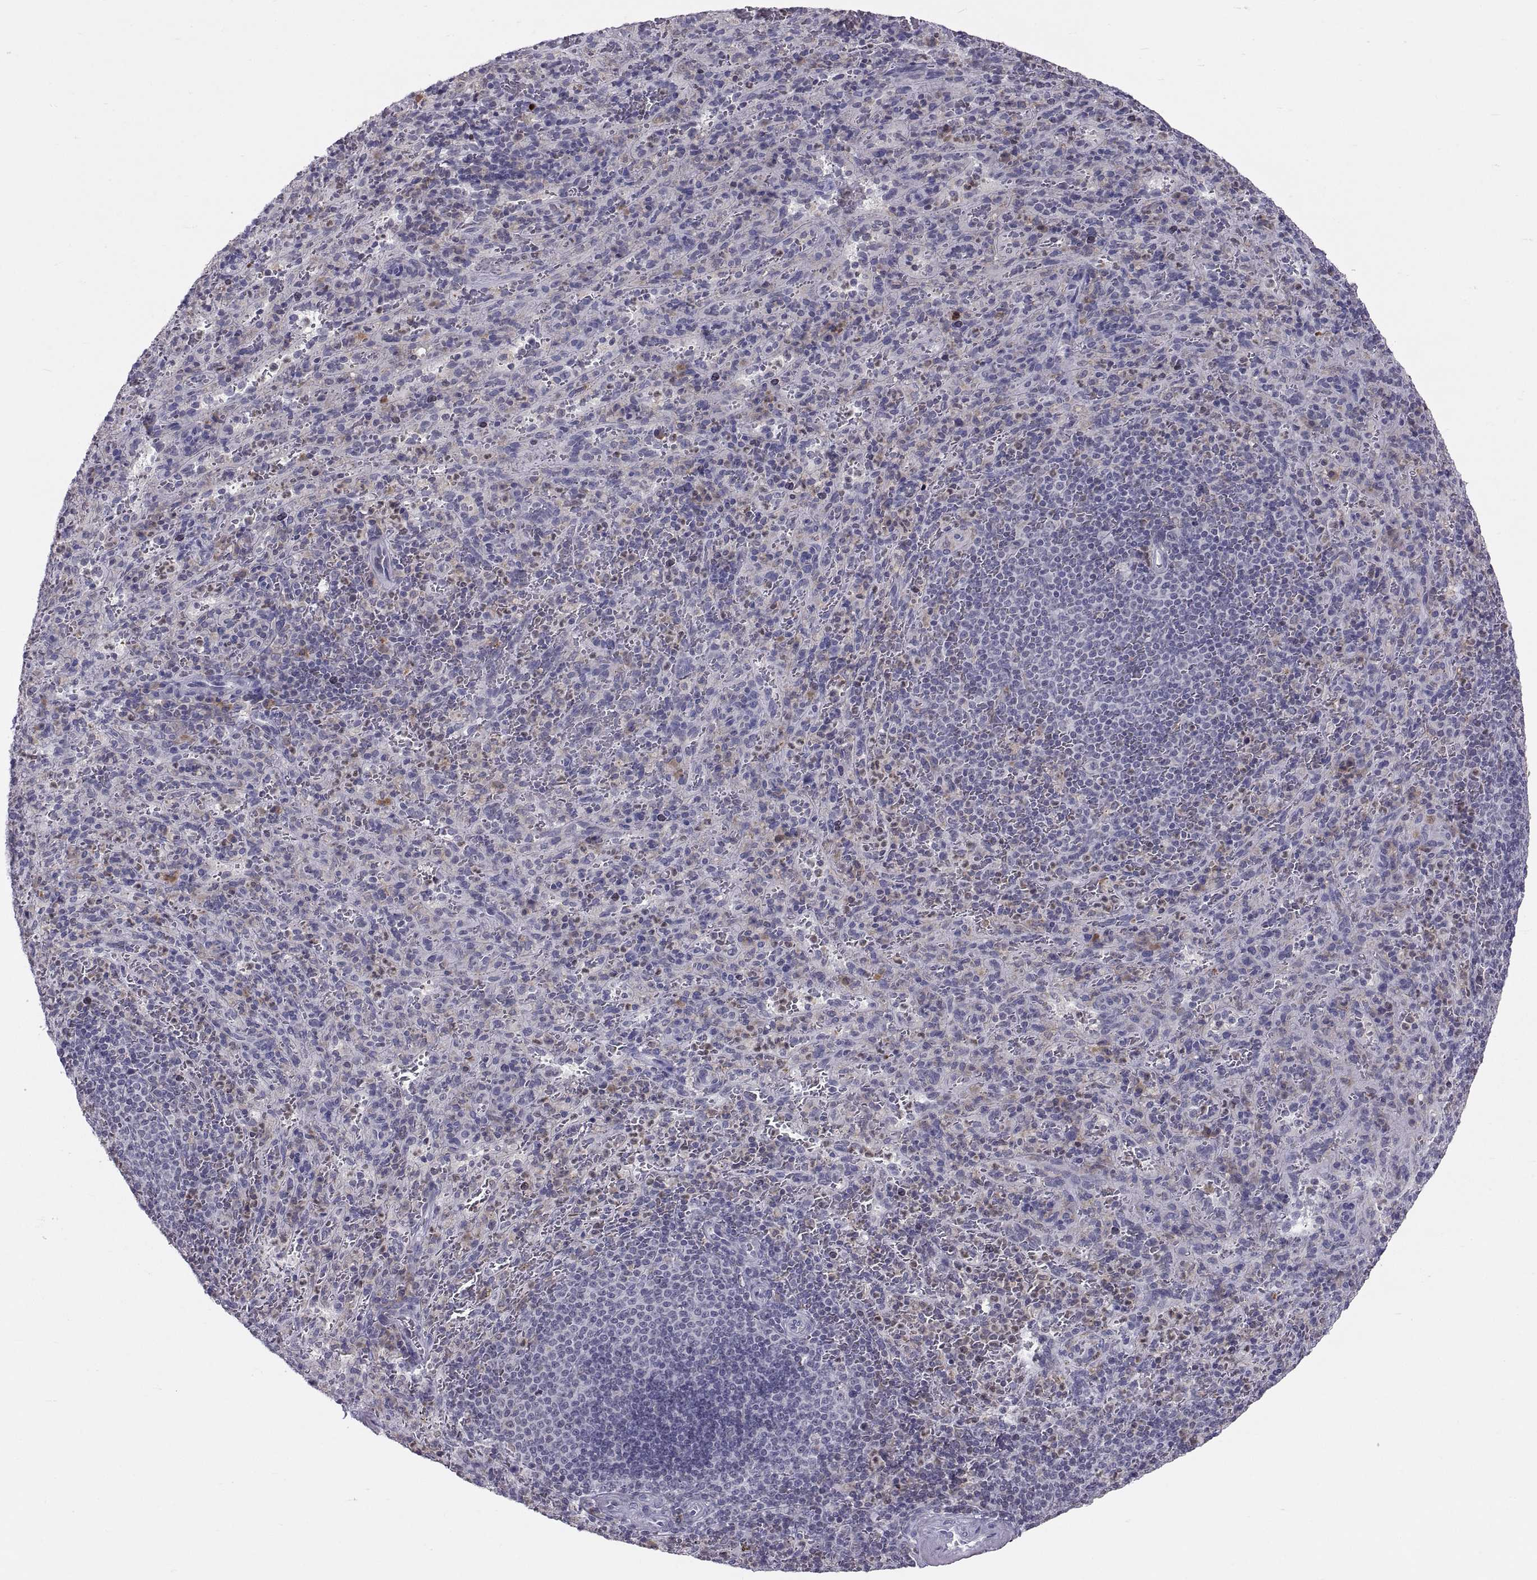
{"staining": {"intensity": "negative", "quantity": "none", "location": "none"}, "tissue": "spleen", "cell_type": "Cells in red pulp", "image_type": "normal", "snomed": [{"axis": "morphology", "description": "Normal tissue, NOS"}, {"axis": "topography", "description": "Spleen"}], "caption": "Immunohistochemical staining of unremarkable human spleen shows no significant positivity in cells in red pulp.", "gene": "ERO1A", "patient": {"sex": "male", "age": 57}}